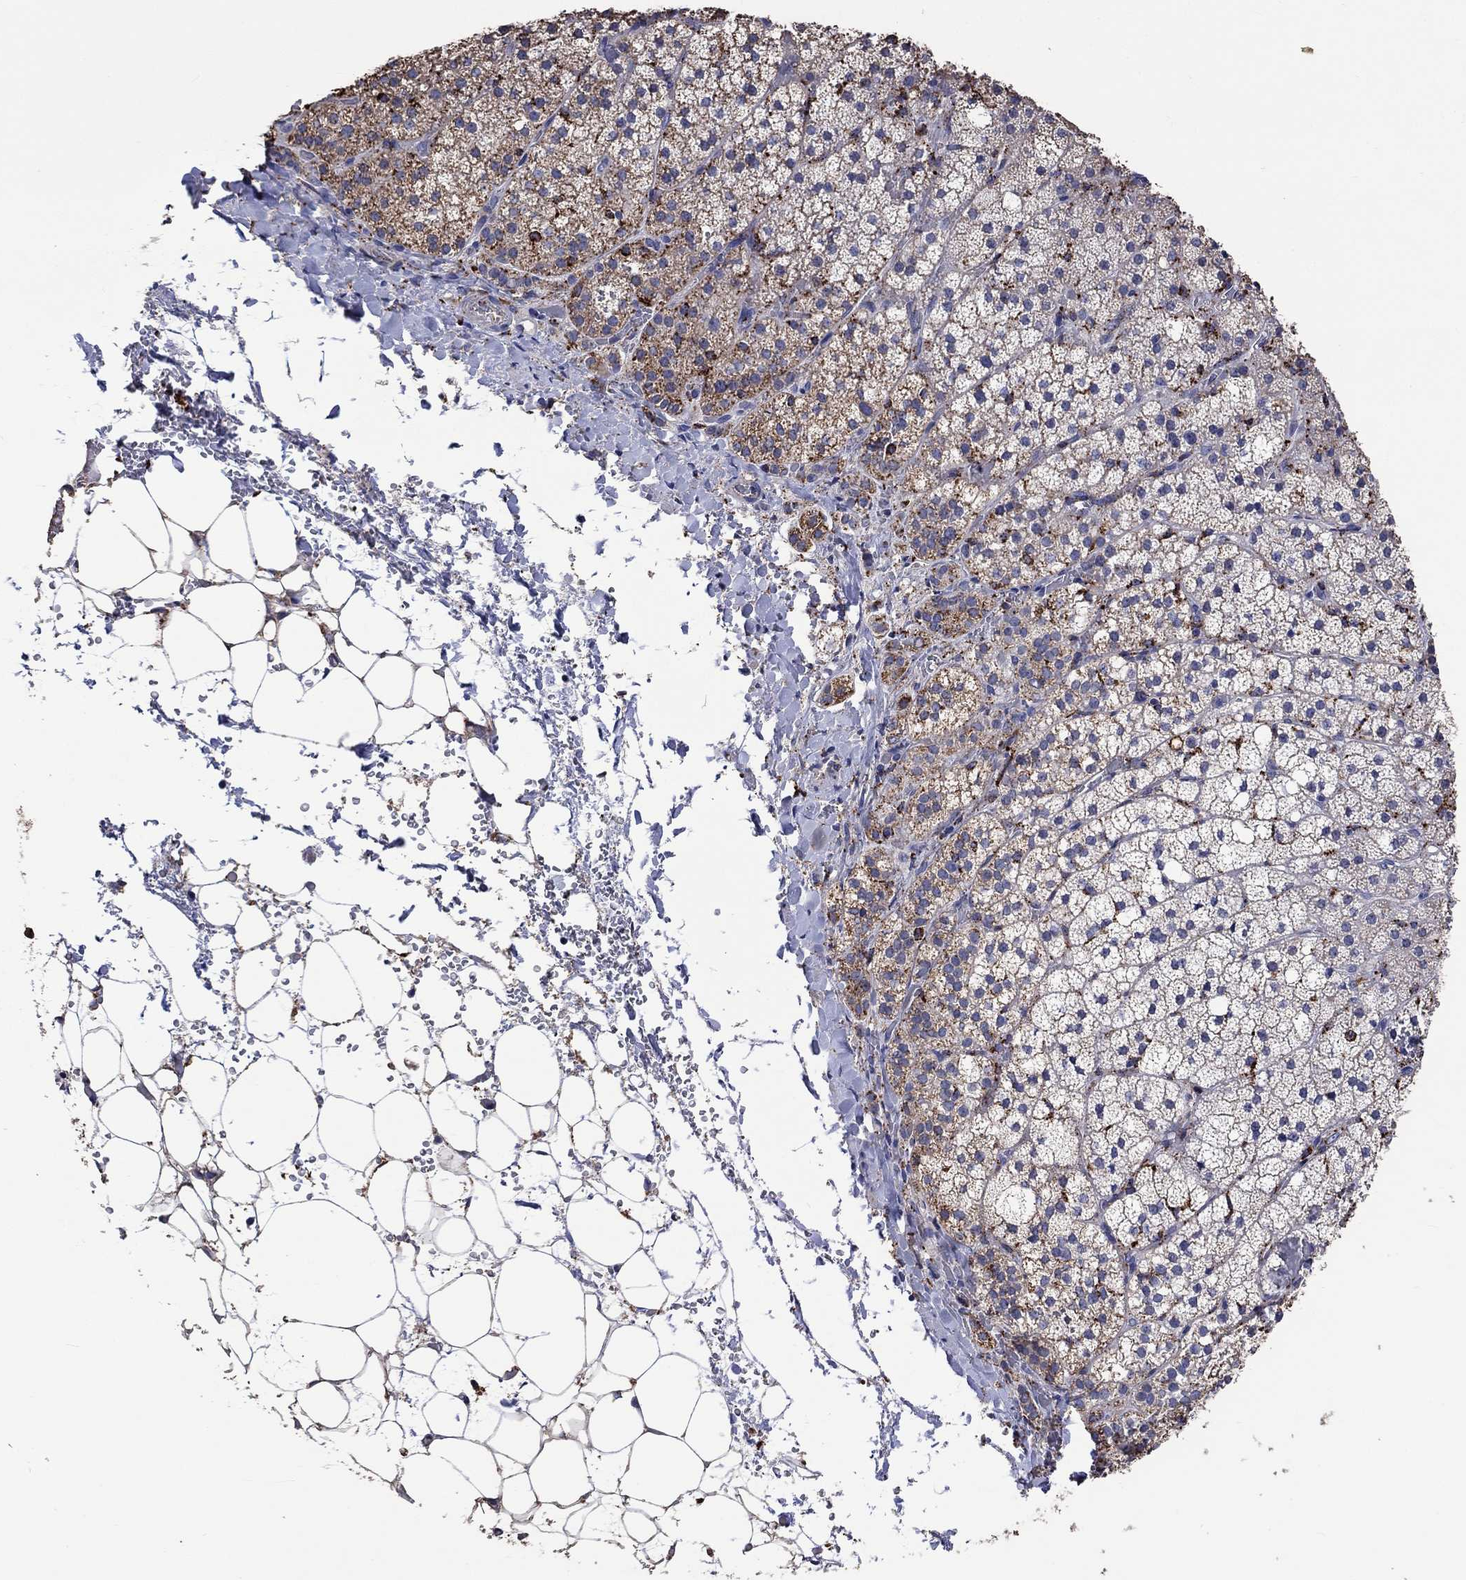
{"staining": {"intensity": "moderate", "quantity": ">75%", "location": "cytoplasmic/membranous"}, "tissue": "adrenal gland", "cell_type": "Glandular cells", "image_type": "normal", "snomed": [{"axis": "morphology", "description": "Normal tissue, NOS"}, {"axis": "topography", "description": "Adrenal gland"}], "caption": "A medium amount of moderate cytoplasmic/membranous expression is identified in about >75% of glandular cells in unremarkable adrenal gland.", "gene": "CTSB", "patient": {"sex": "male", "age": 53}}